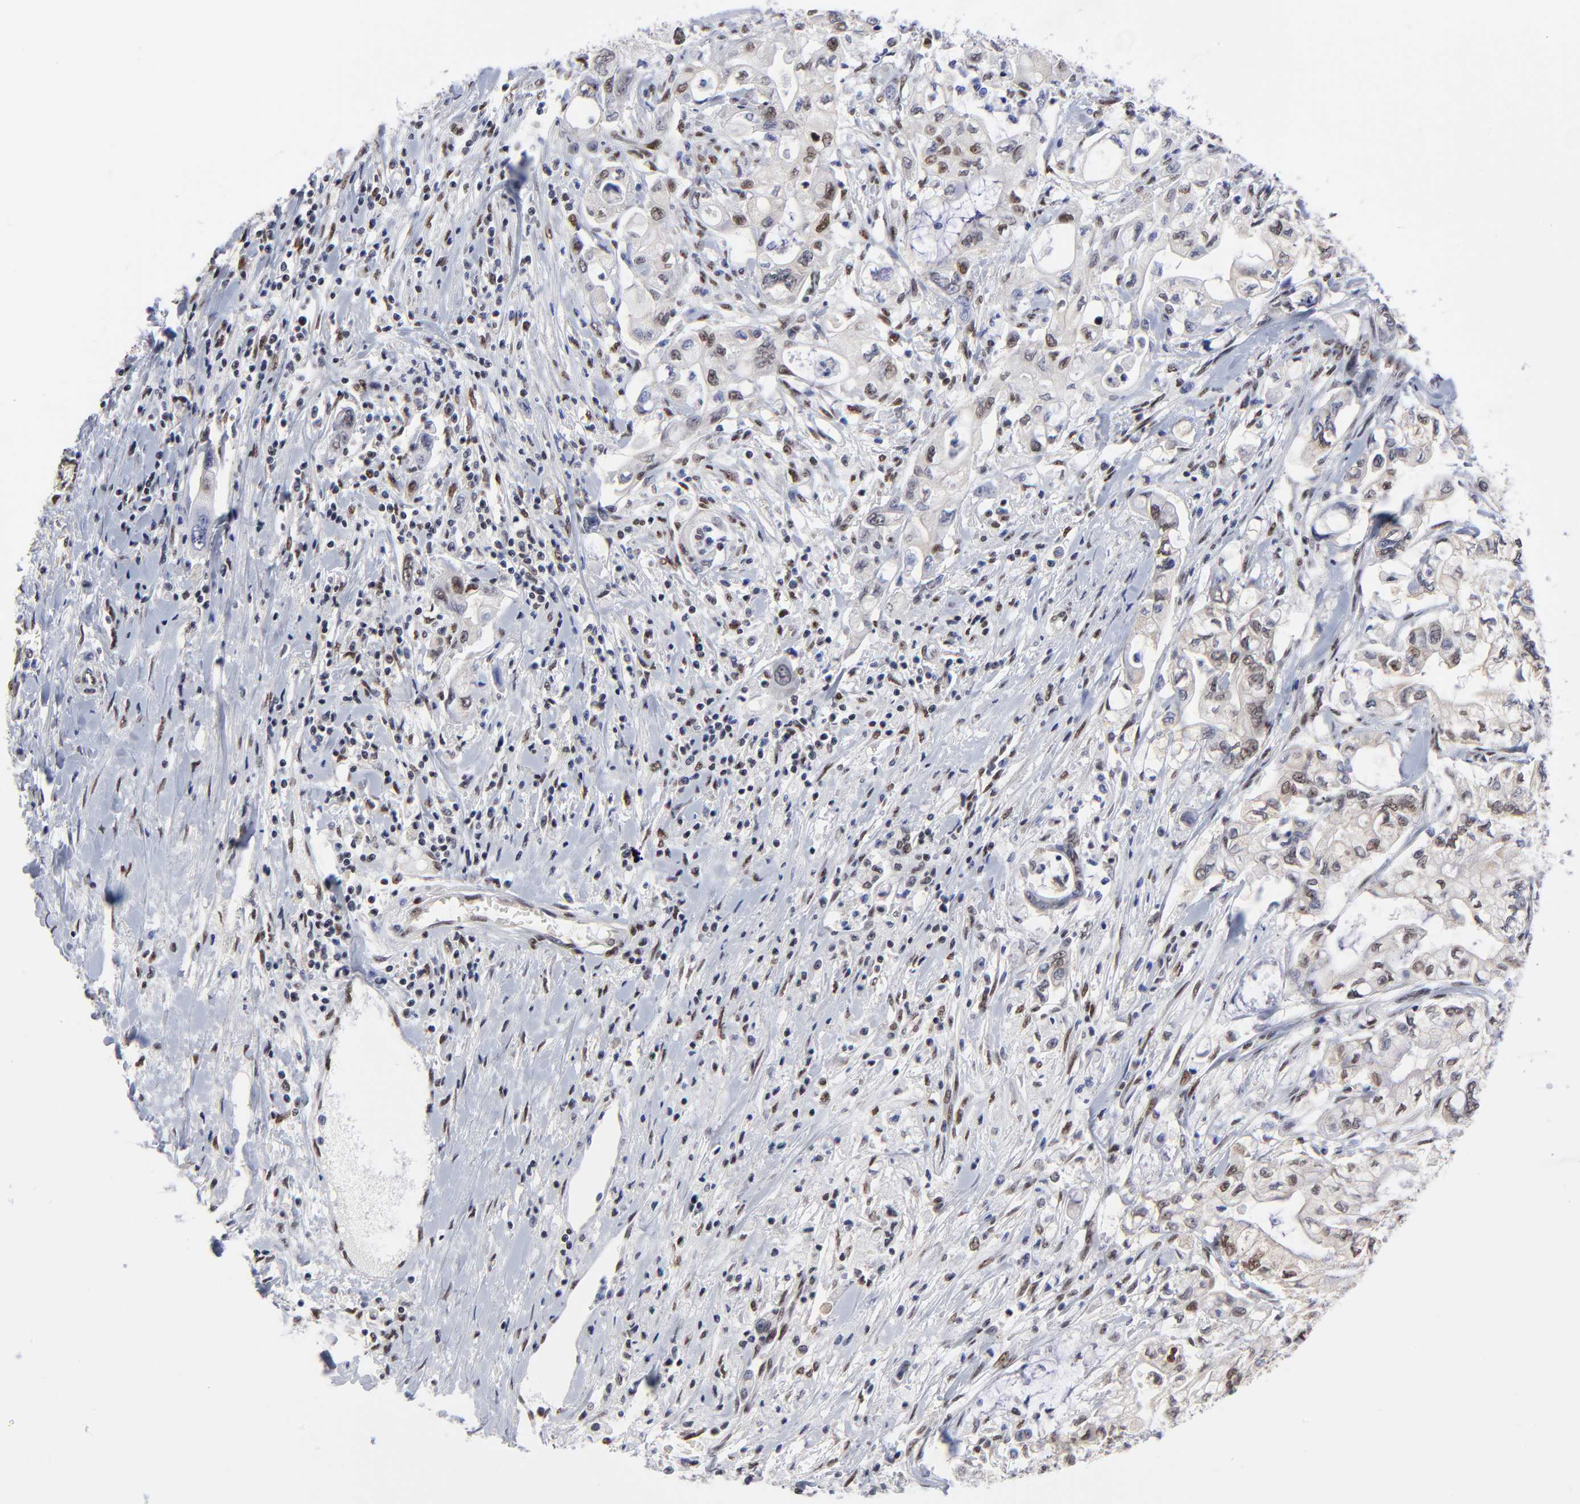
{"staining": {"intensity": "weak", "quantity": "<25%", "location": "nuclear"}, "tissue": "pancreatic cancer", "cell_type": "Tumor cells", "image_type": "cancer", "snomed": [{"axis": "morphology", "description": "Adenocarcinoma, NOS"}, {"axis": "topography", "description": "Pancreas"}], "caption": "This histopathology image is of pancreatic adenocarcinoma stained with immunohistochemistry (IHC) to label a protein in brown with the nuclei are counter-stained blue. There is no staining in tumor cells.", "gene": "ZMYM3", "patient": {"sex": "male", "age": 79}}